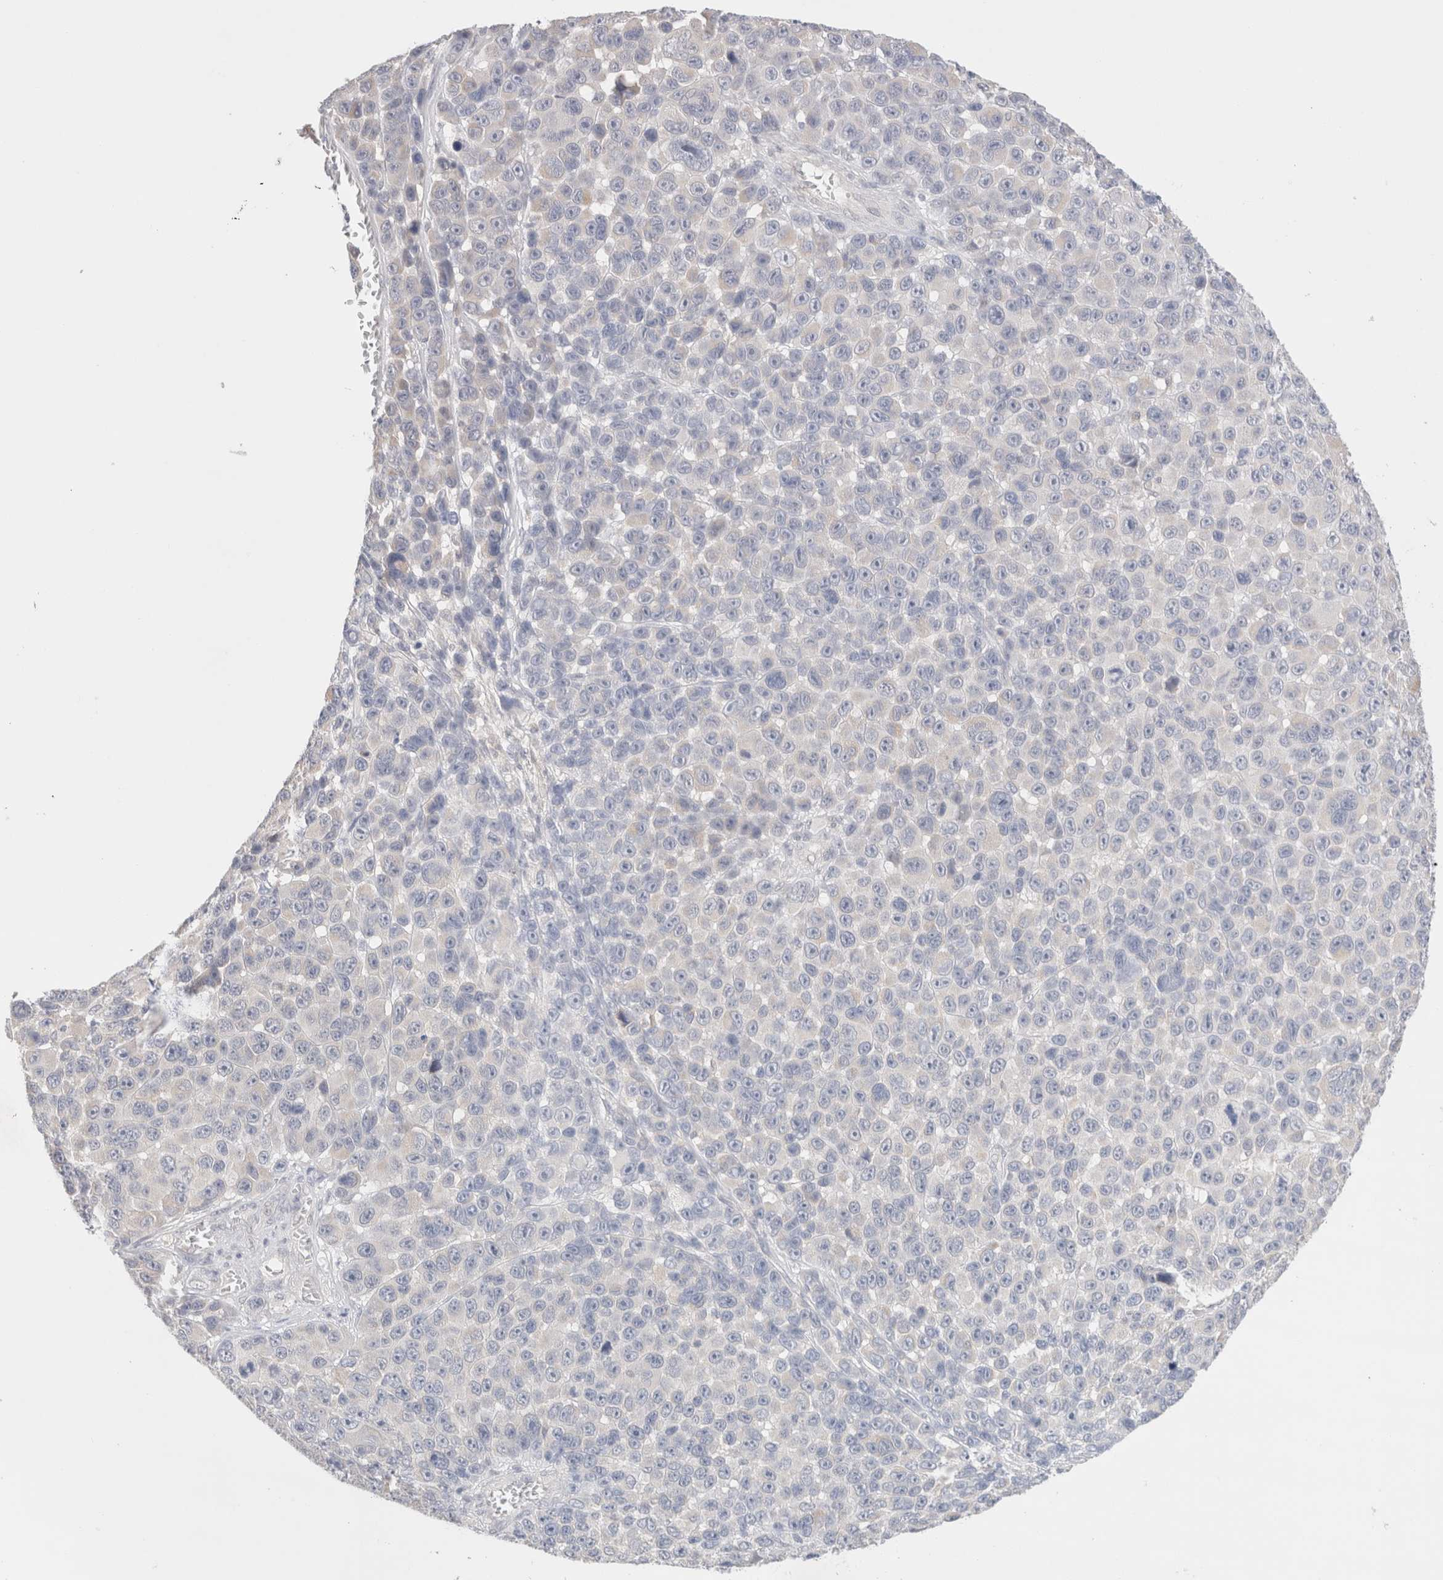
{"staining": {"intensity": "negative", "quantity": "none", "location": "none"}, "tissue": "melanoma", "cell_type": "Tumor cells", "image_type": "cancer", "snomed": [{"axis": "morphology", "description": "Malignant melanoma, NOS"}, {"axis": "topography", "description": "Skin"}], "caption": "Malignant melanoma stained for a protein using immunohistochemistry (IHC) exhibits no expression tumor cells.", "gene": "SPATA20", "patient": {"sex": "male", "age": 53}}